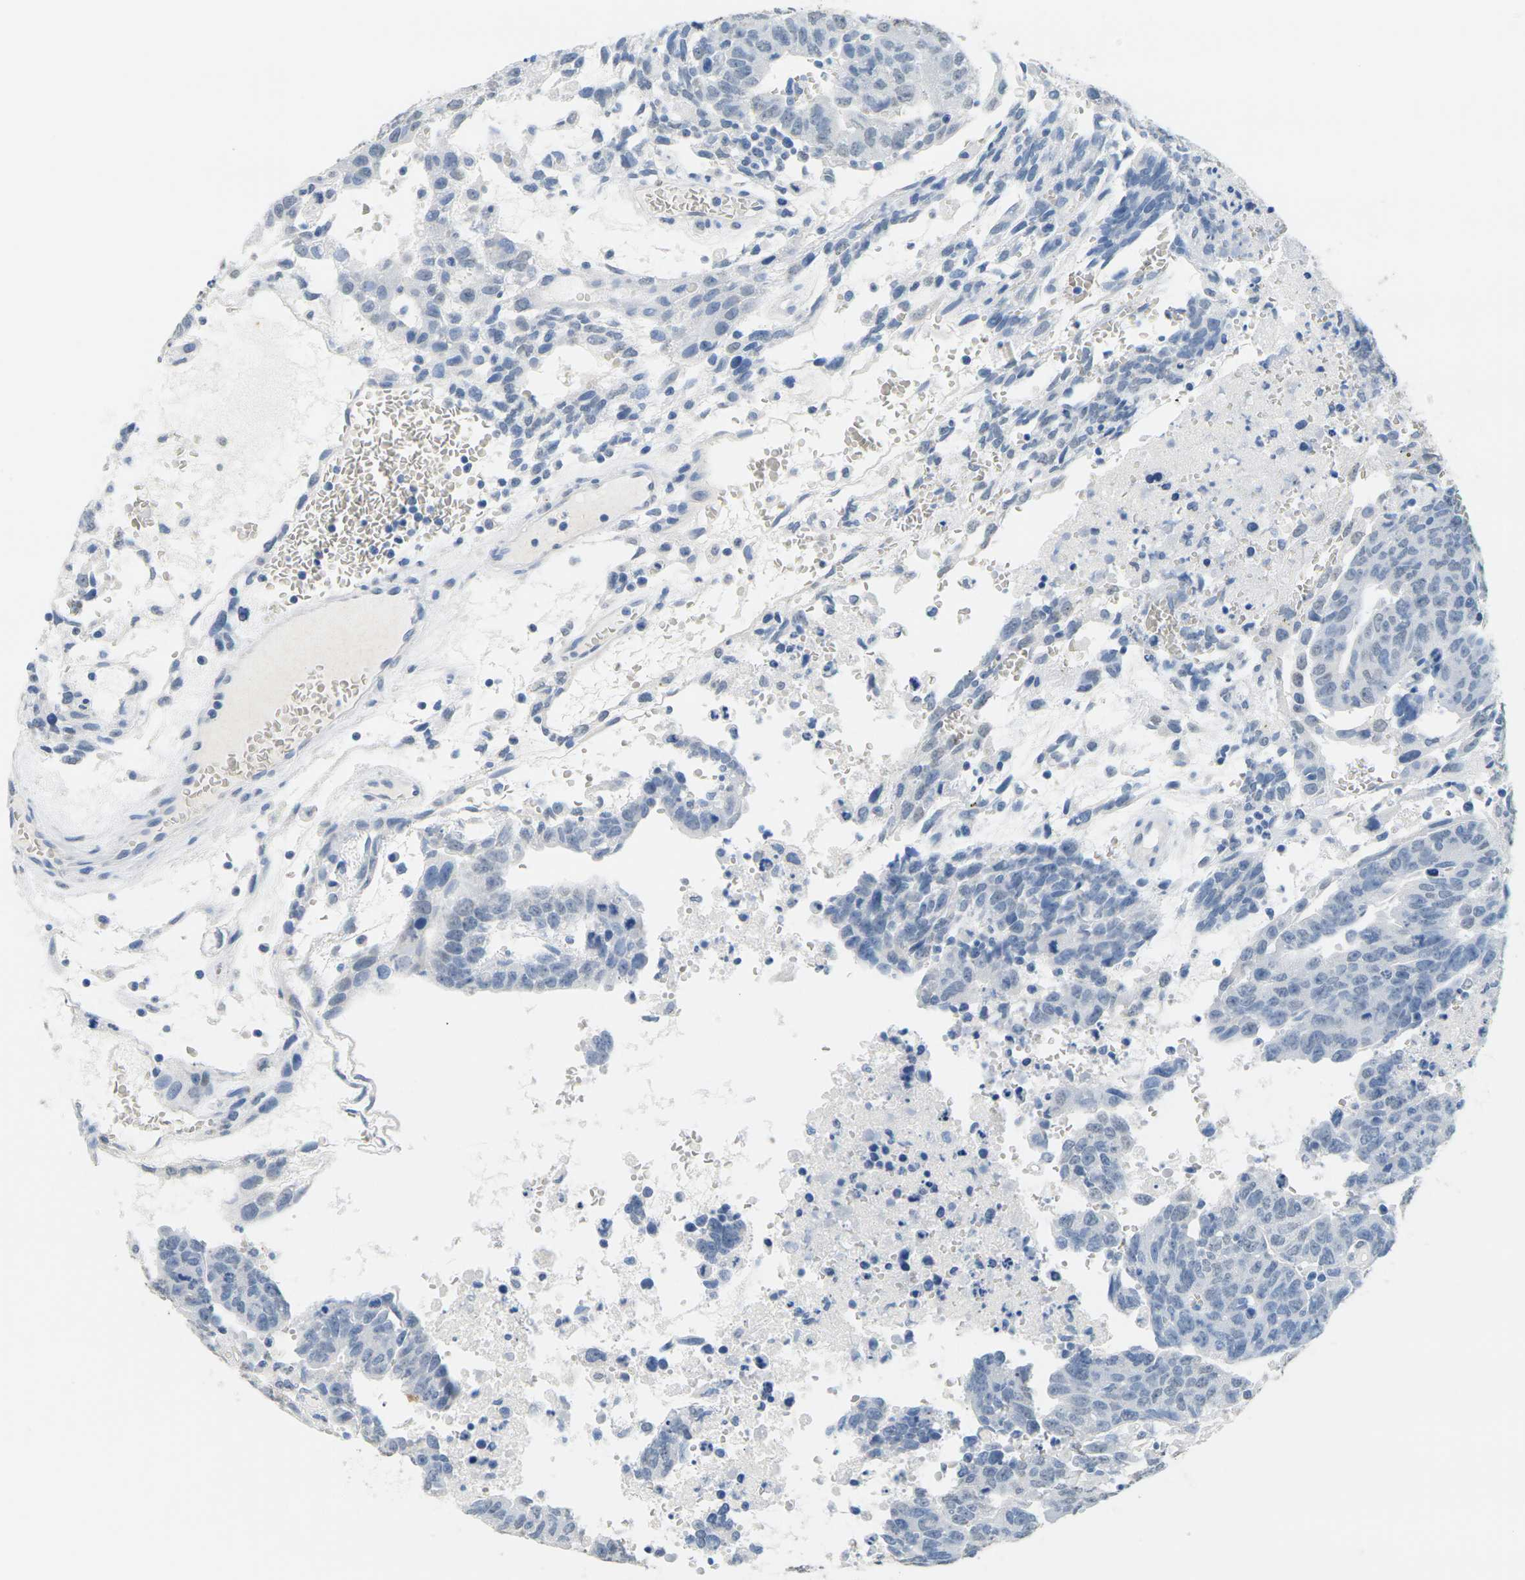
{"staining": {"intensity": "negative", "quantity": "none", "location": "none"}, "tissue": "testis cancer", "cell_type": "Tumor cells", "image_type": "cancer", "snomed": [{"axis": "morphology", "description": "Seminoma, NOS"}, {"axis": "morphology", "description": "Carcinoma, Embryonal, NOS"}, {"axis": "topography", "description": "Testis"}], "caption": "The micrograph reveals no staining of tumor cells in embryonal carcinoma (testis).", "gene": "CTAG1A", "patient": {"sex": "male", "age": 52}}